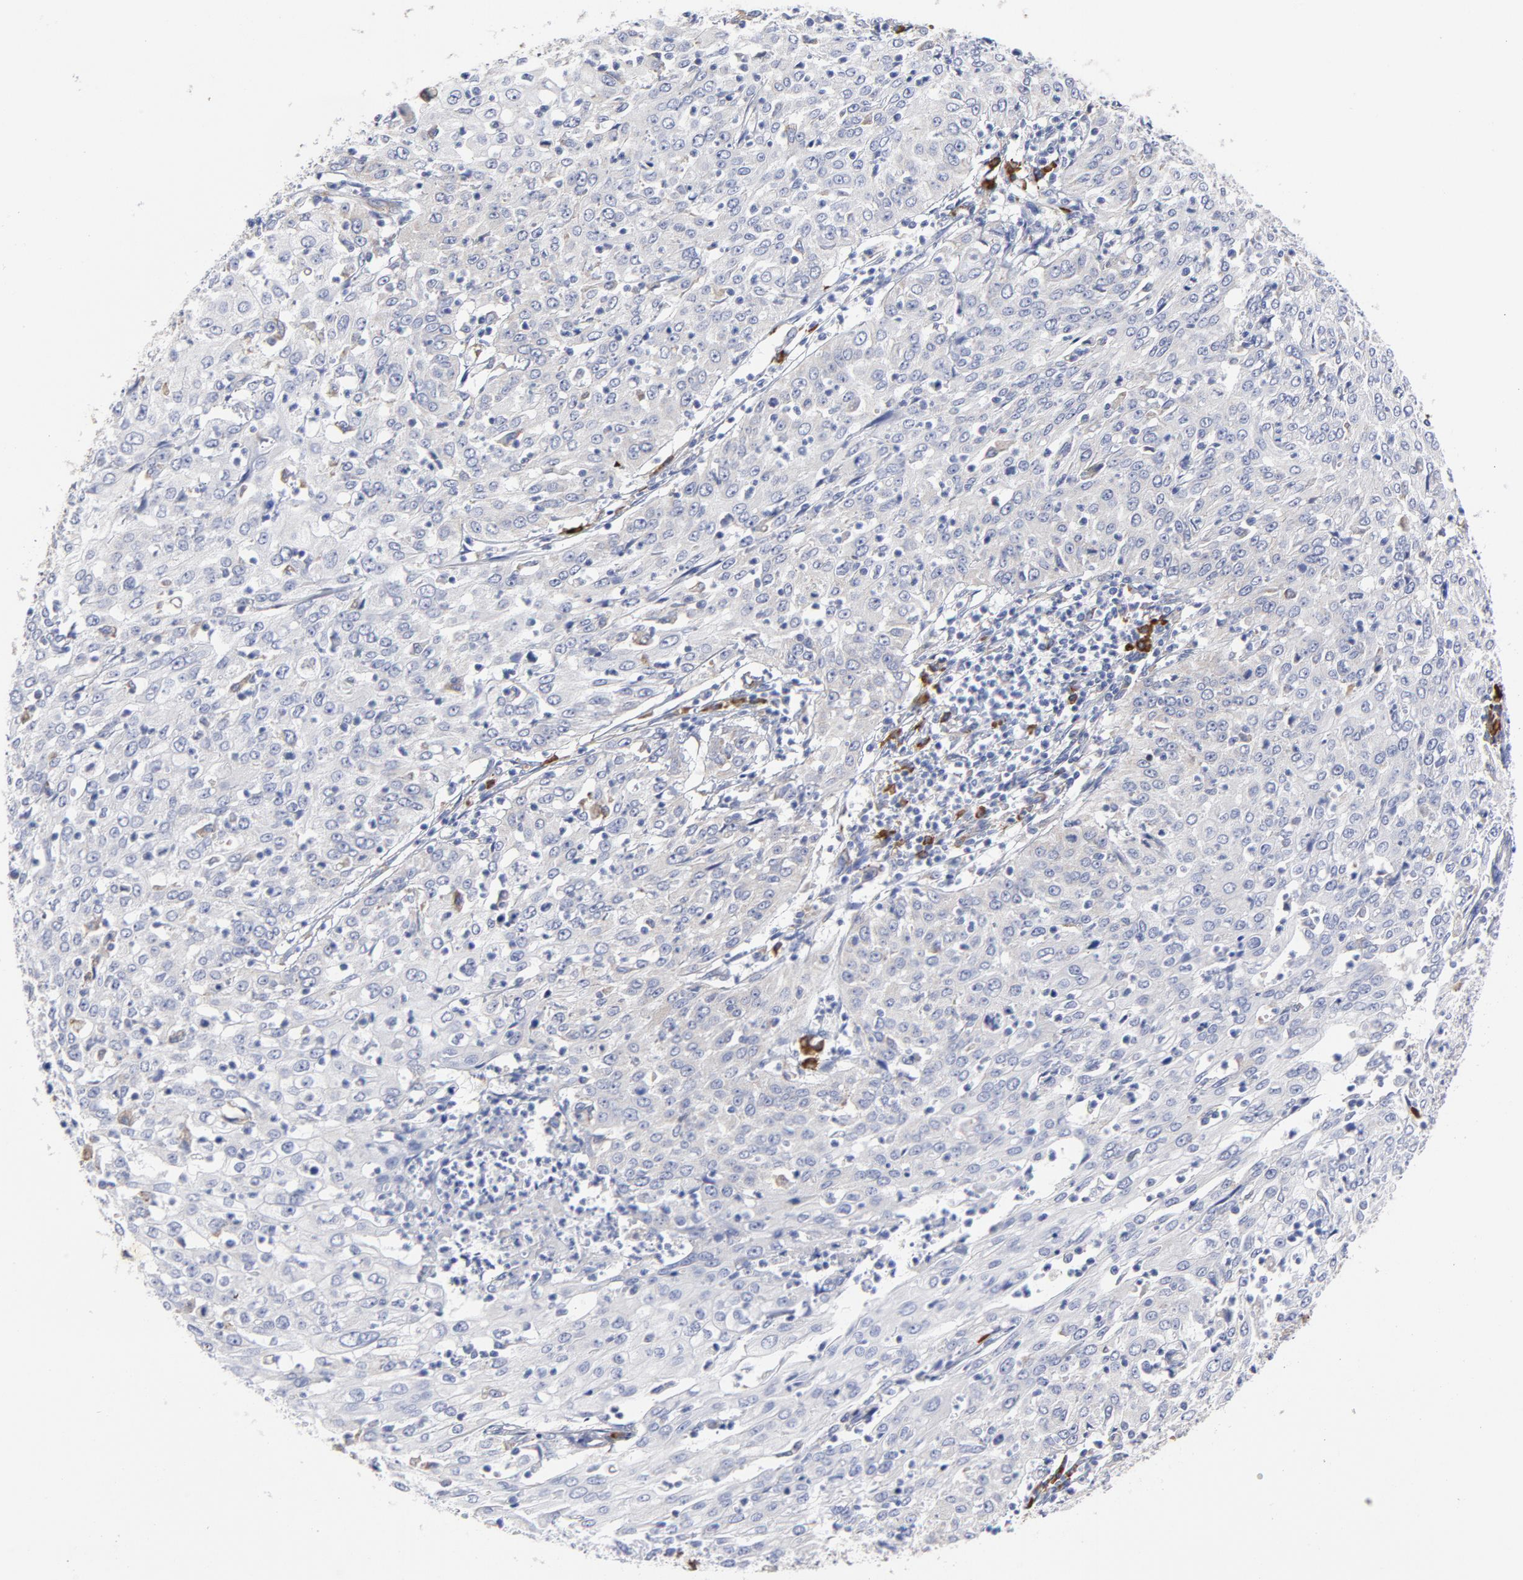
{"staining": {"intensity": "negative", "quantity": "none", "location": "none"}, "tissue": "cervical cancer", "cell_type": "Tumor cells", "image_type": "cancer", "snomed": [{"axis": "morphology", "description": "Squamous cell carcinoma, NOS"}, {"axis": "topography", "description": "Cervix"}], "caption": "DAB immunohistochemical staining of cervical cancer (squamous cell carcinoma) exhibits no significant expression in tumor cells.", "gene": "RAPGEF3", "patient": {"sex": "female", "age": 39}}